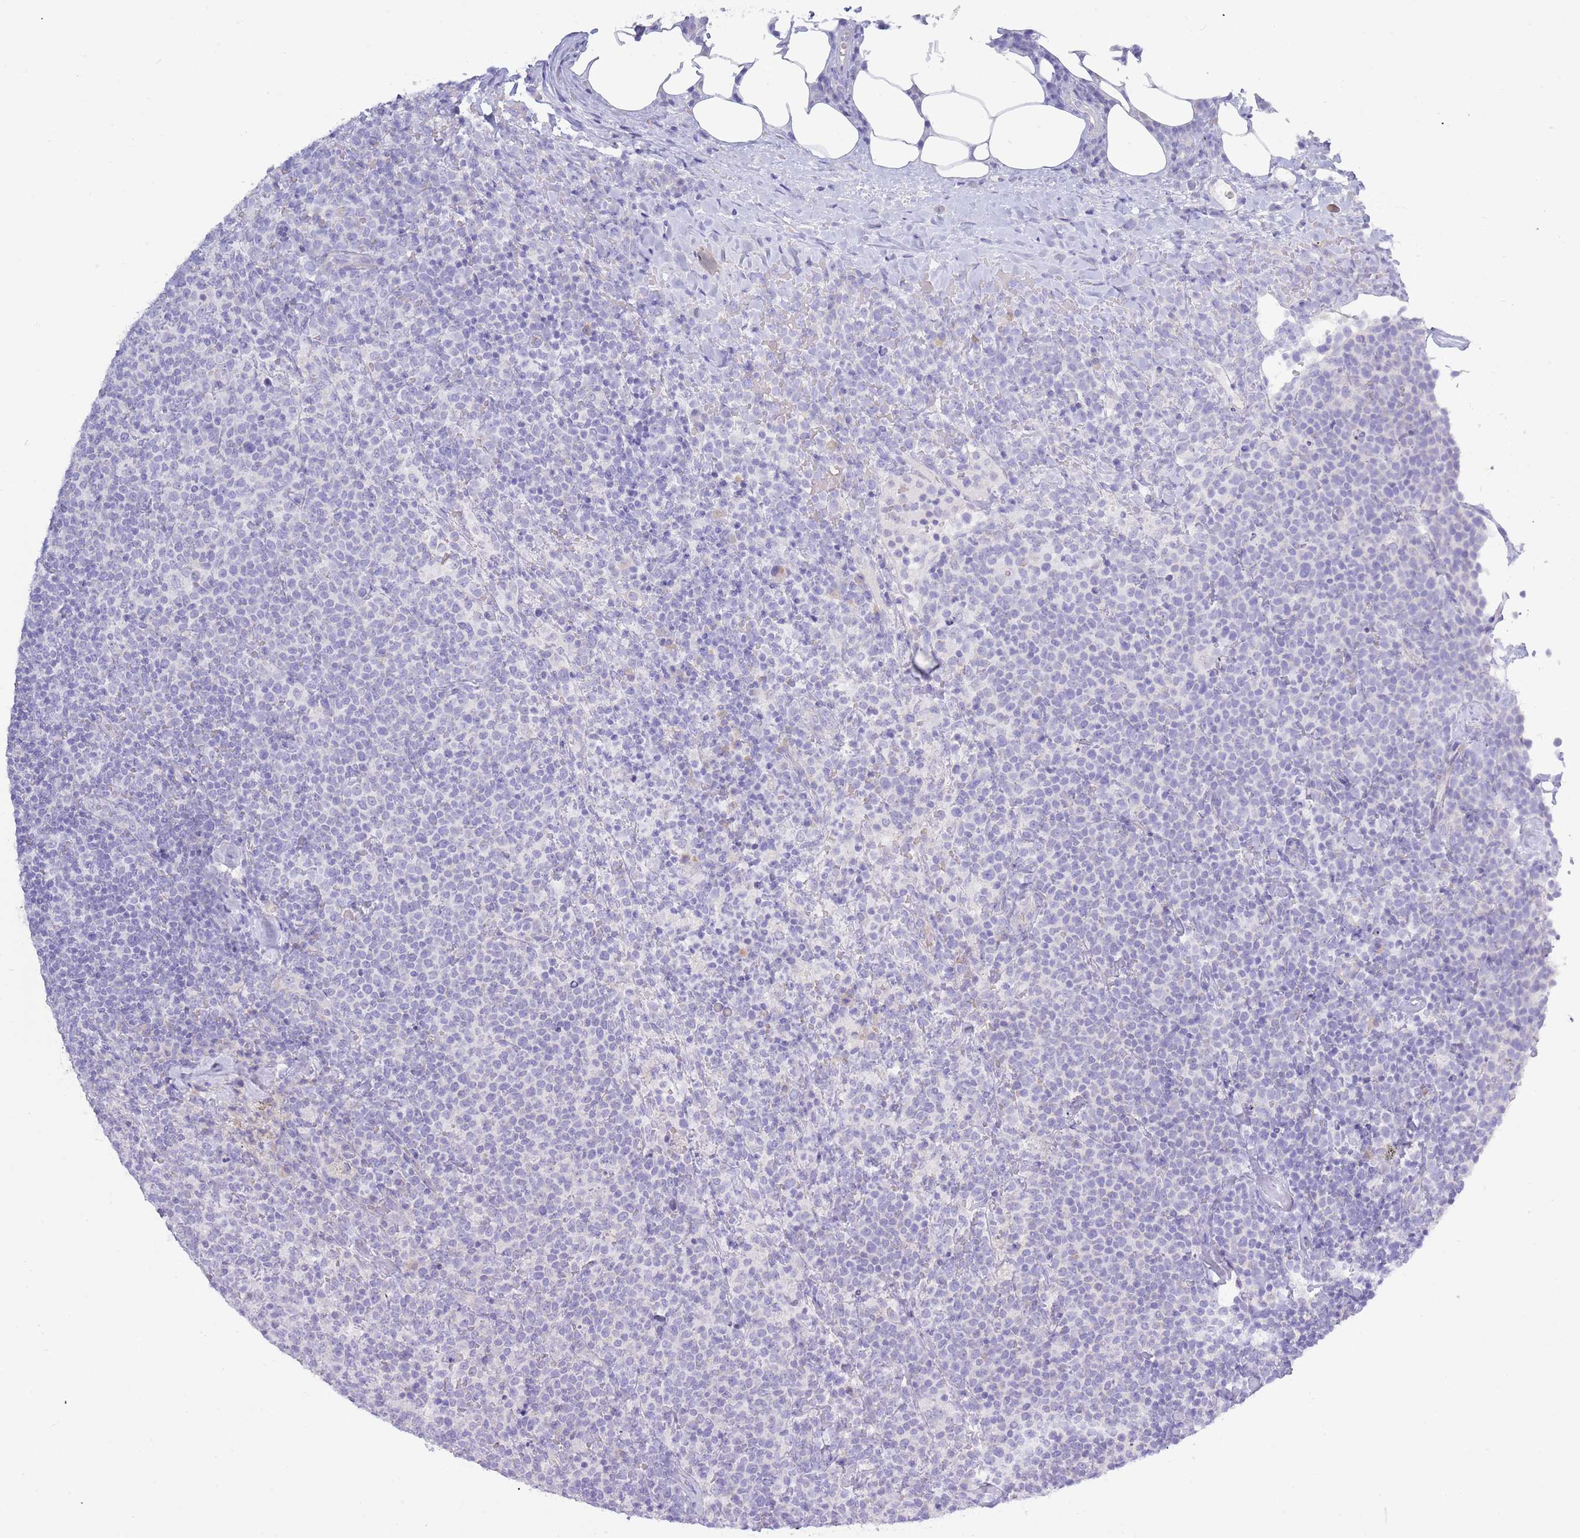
{"staining": {"intensity": "negative", "quantity": "none", "location": "none"}, "tissue": "lymphoma", "cell_type": "Tumor cells", "image_type": "cancer", "snomed": [{"axis": "morphology", "description": "Malignant lymphoma, non-Hodgkin's type, High grade"}, {"axis": "topography", "description": "Lymph node"}], "caption": "Tumor cells are negative for protein expression in human lymphoma. Nuclei are stained in blue.", "gene": "ACR", "patient": {"sex": "male", "age": 61}}